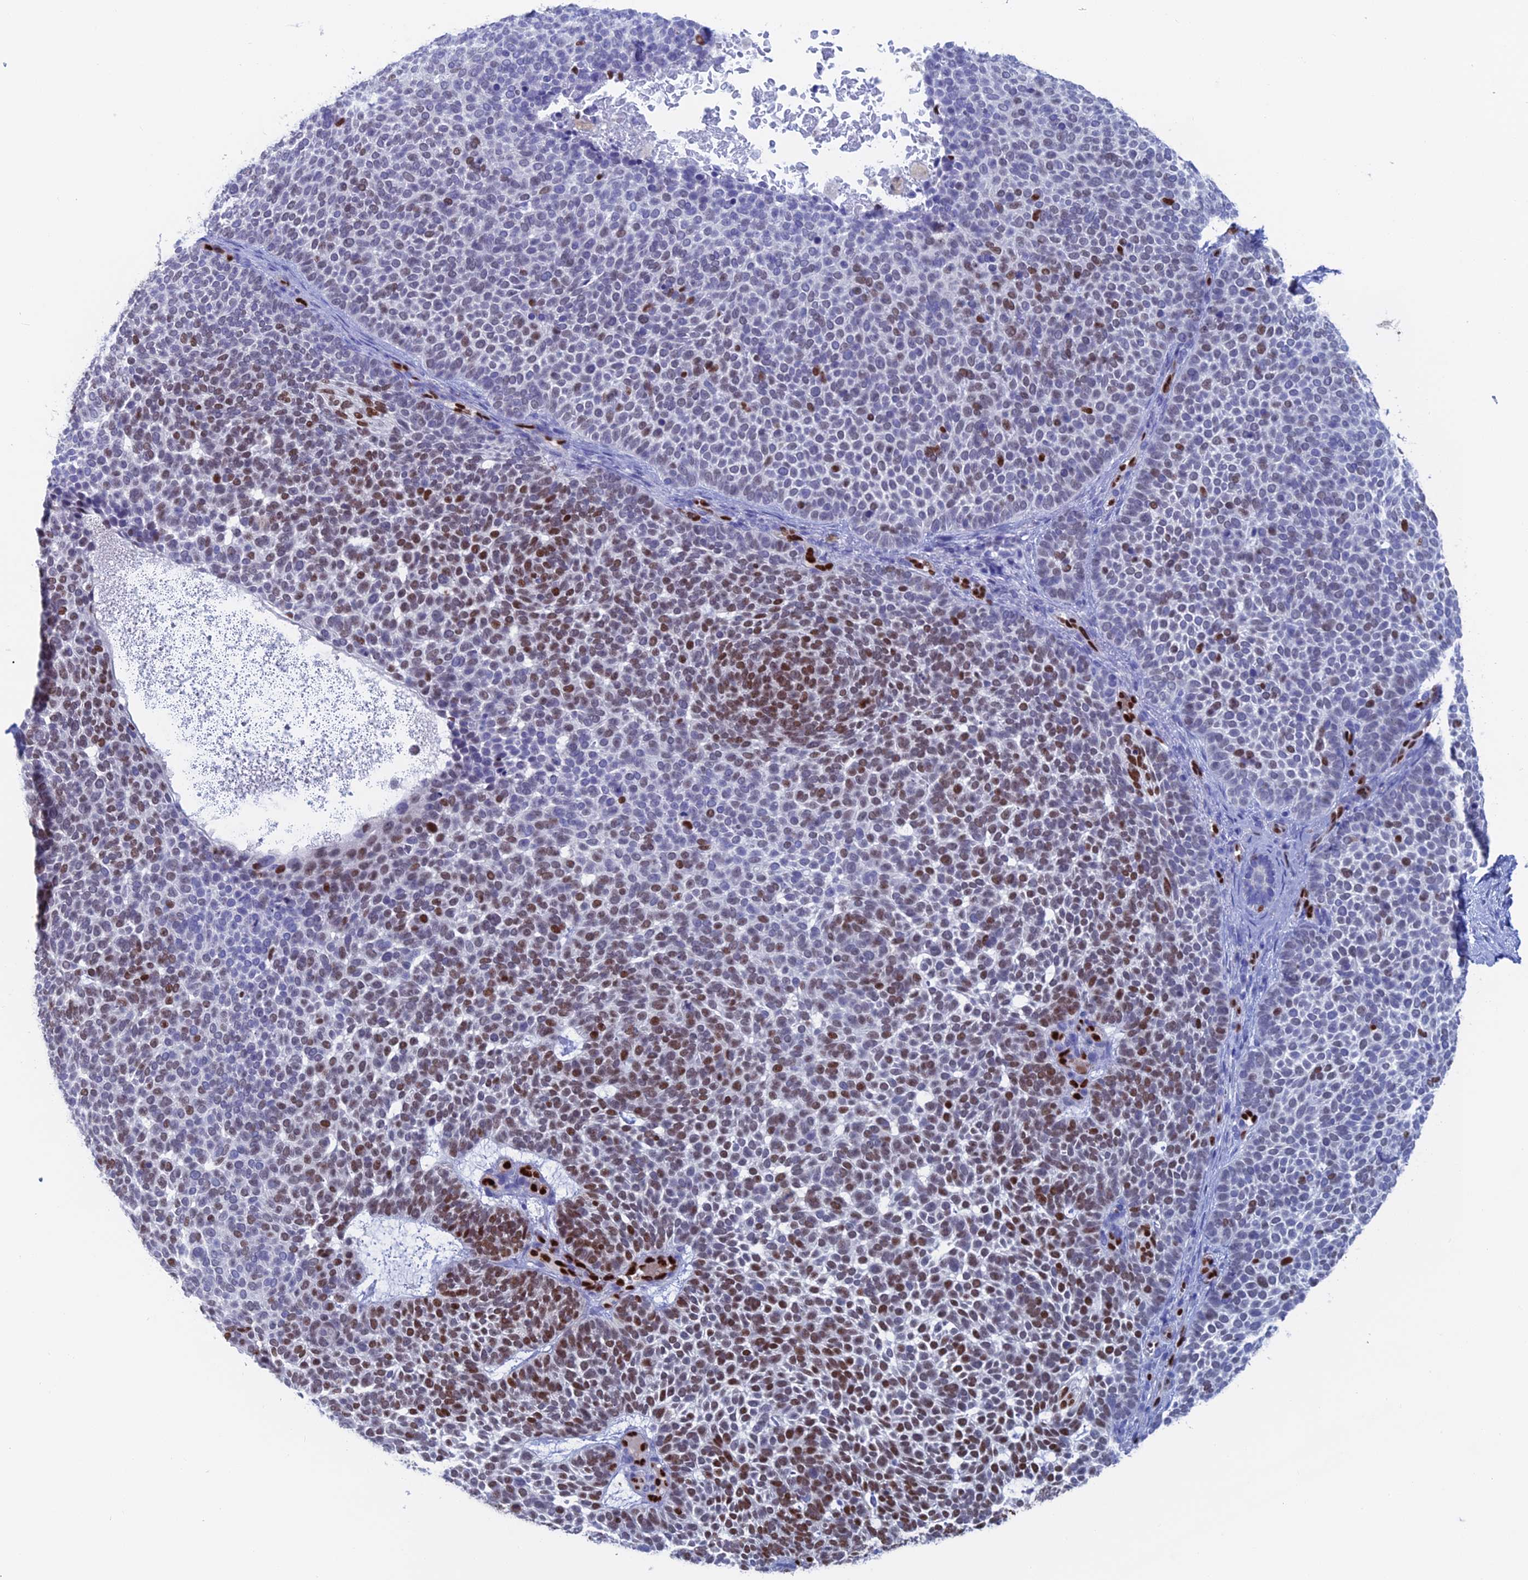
{"staining": {"intensity": "strong", "quantity": "25%-75%", "location": "nuclear"}, "tissue": "skin cancer", "cell_type": "Tumor cells", "image_type": "cancer", "snomed": [{"axis": "morphology", "description": "Basal cell carcinoma"}, {"axis": "topography", "description": "Skin"}], "caption": "Strong nuclear staining is present in about 25%-75% of tumor cells in skin cancer (basal cell carcinoma).", "gene": "NOL4L", "patient": {"sex": "female", "age": 77}}